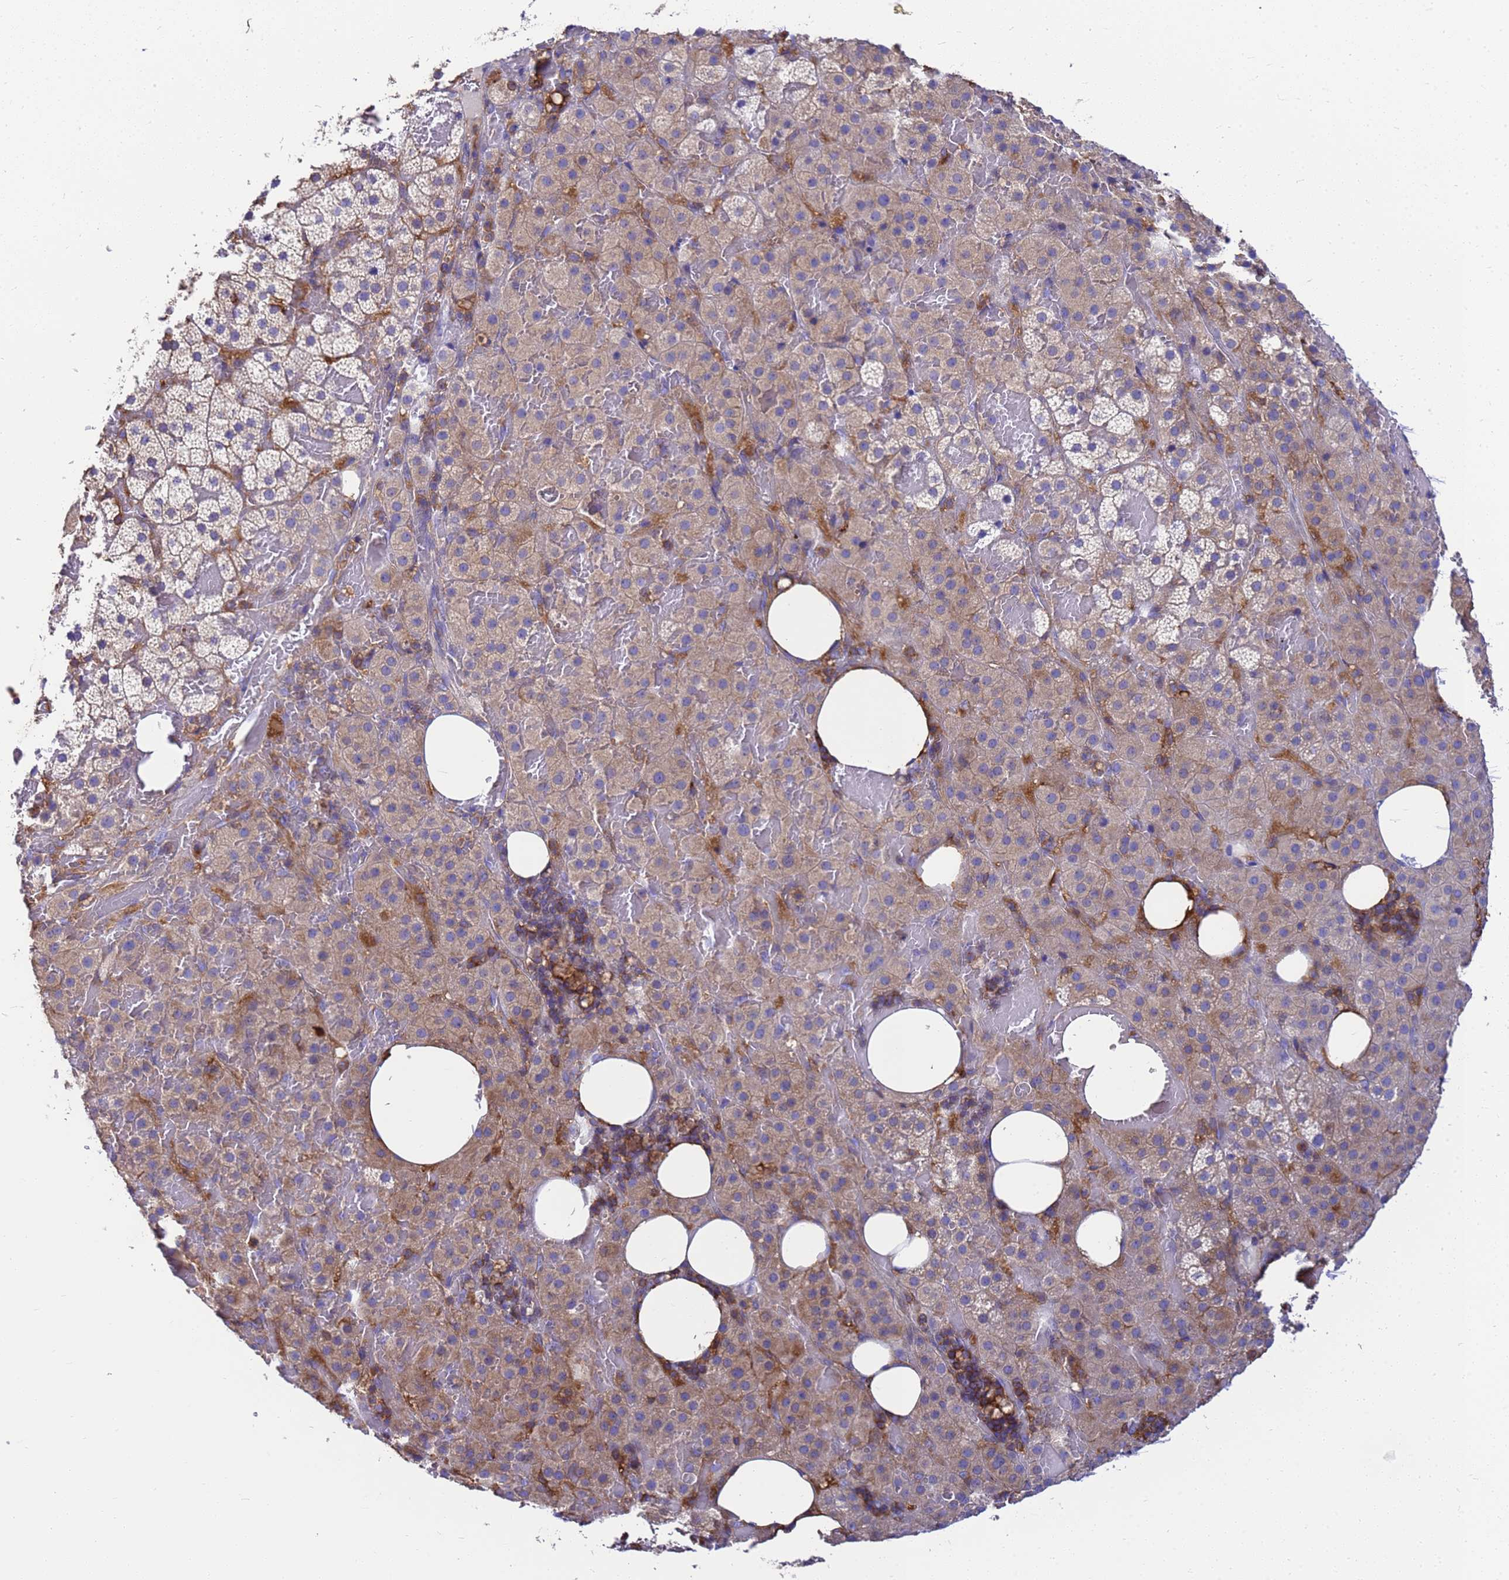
{"staining": {"intensity": "moderate", "quantity": "<25%", "location": "cytoplasmic/membranous"}, "tissue": "adrenal gland", "cell_type": "Glandular cells", "image_type": "normal", "snomed": [{"axis": "morphology", "description": "Normal tissue, NOS"}, {"axis": "topography", "description": "Adrenal gland"}], "caption": "This micrograph demonstrates benign adrenal gland stained with IHC to label a protein in brown. The cytoplasmic/membranous of glandular cells show moderate positivity for the protein. Nuclei are counter-stained blue.", "gene": "ZNF235", "patient": {"sex": "female", "age": 59}}